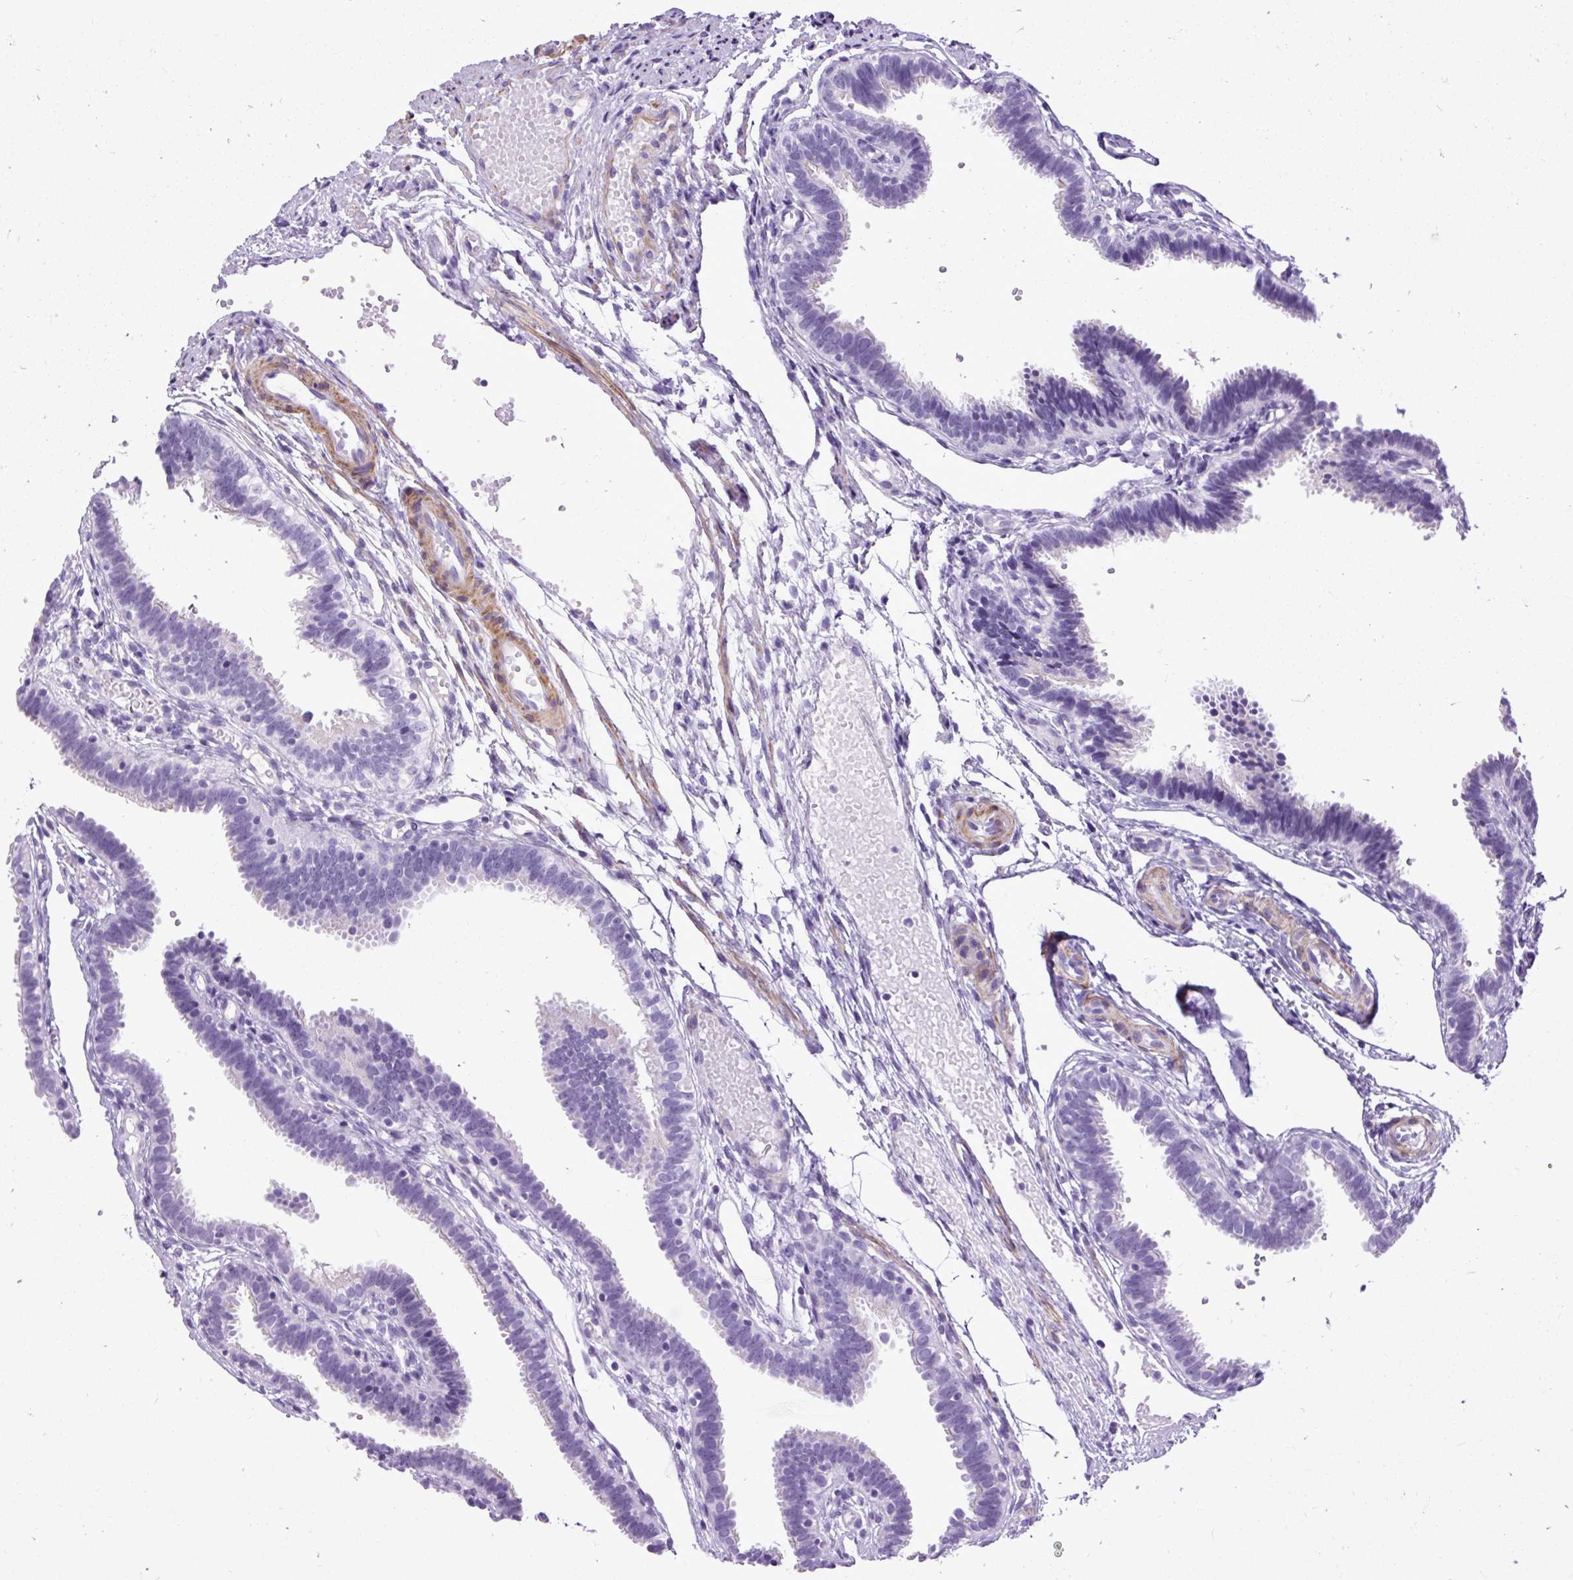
{"staining": {"intensity": "negative", "quantity": "none", "location": "none"}, "tissue": "fallopian tube", "cell_type": "Glandular cells", "image_type": "normal", "snomed": [{"axis": "morphology", "description": "Normal tissue, NOS"}, {"axis": "topography", "description": "Fallopian tube"}], "caption": "This is an immunohistochemistry (IHC) image of normal human fallopian tube. There is no expression in glandular cells.", "gene": "DPP6", "patient": {"sex": "female", "age": 37}}